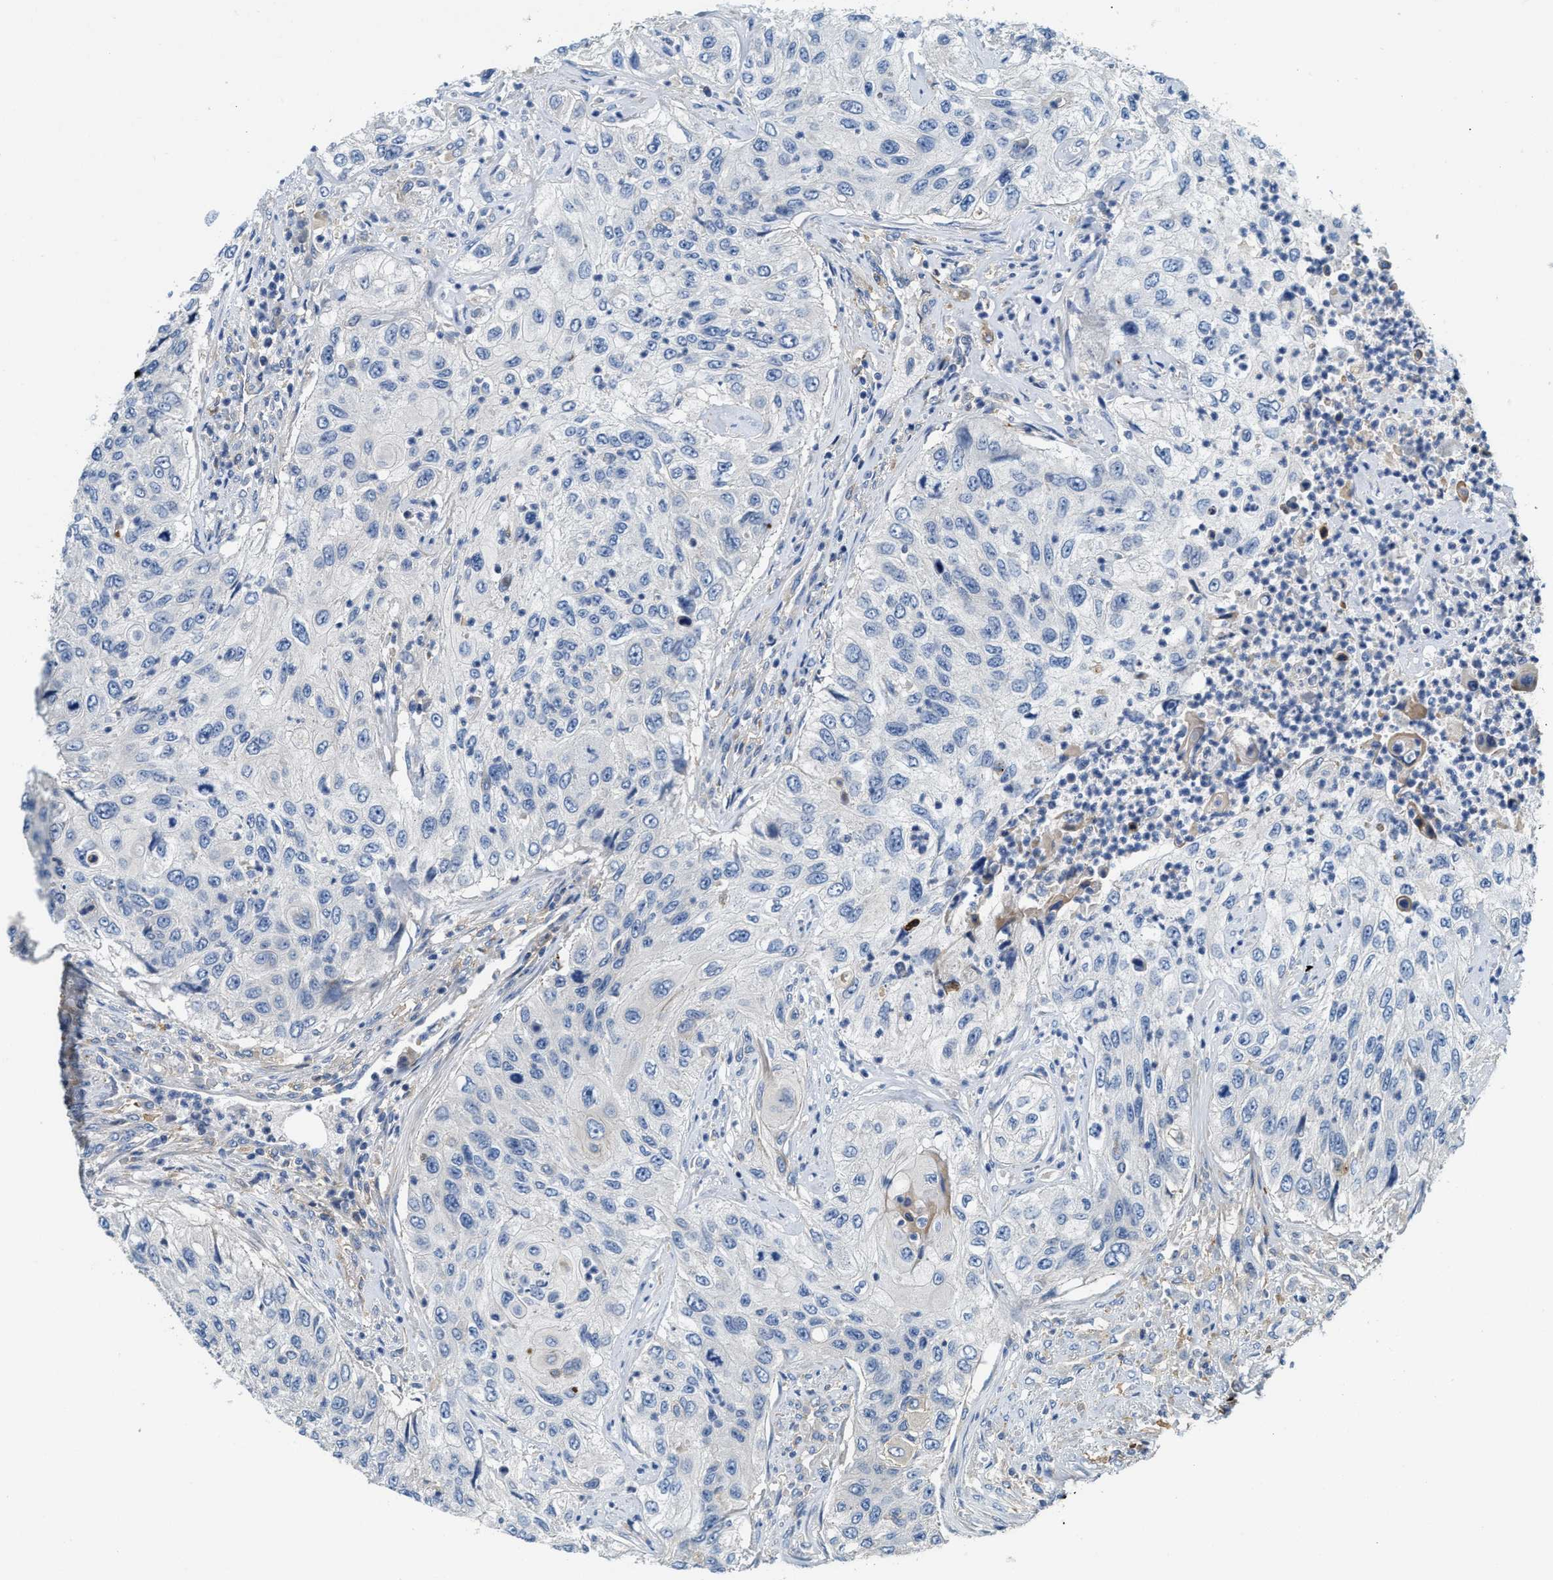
{"staining": {"intensity": "negative", "quantity": "none", "location": "none"}, "tissue": "urothelial cancer", "cell_type": "Tumor cells", "image_type": "cancer", "snomed": [{"axis": "morphology", "description": "Urothelial carcinoma, High grade"}, {"axis": "topography", "description": "Urinary bladder"}], "caption": "Tumor cells show no significant protein staining in urothelial cancer.", "gene": "NSUN7", "patient": {"sex": "female", "age": 60}}